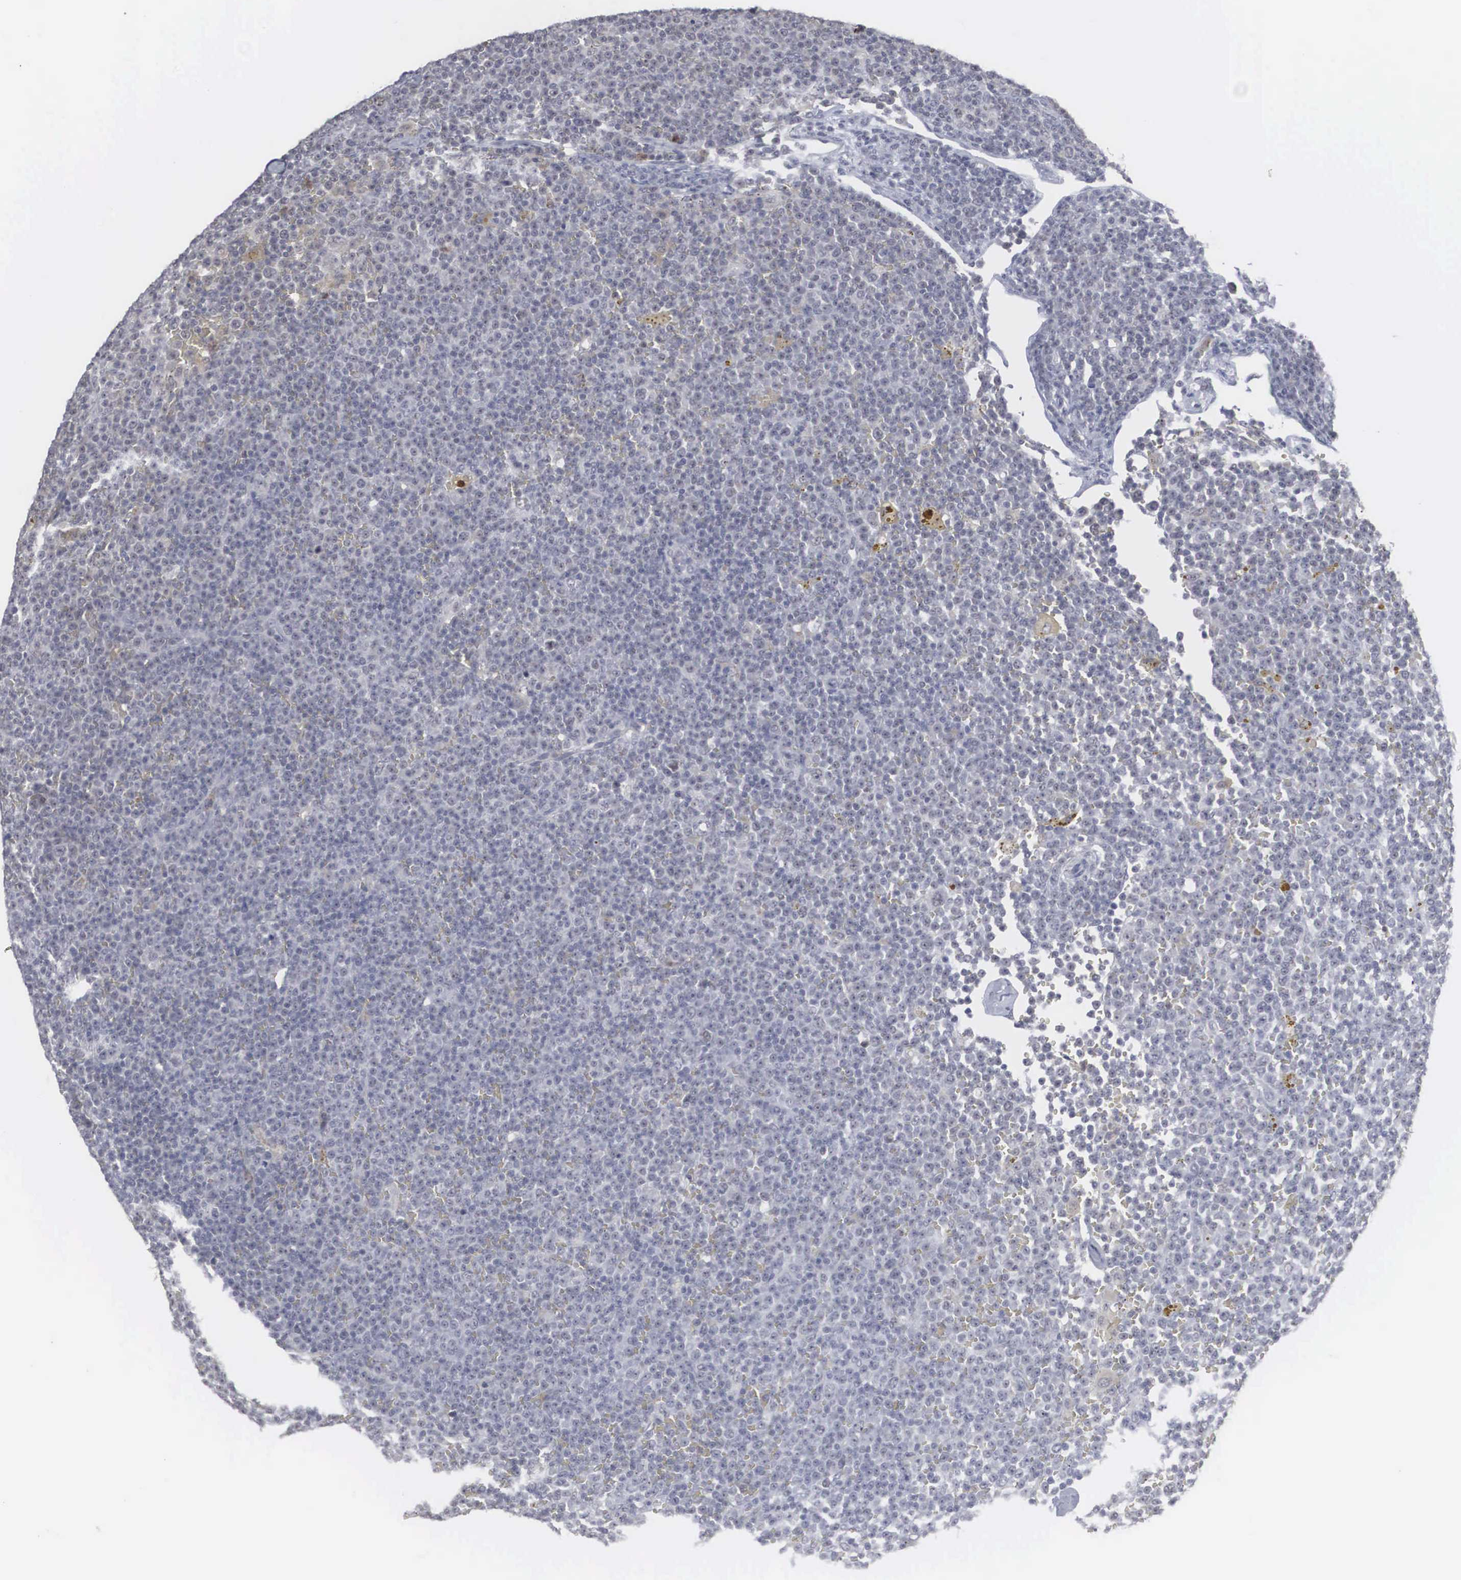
{"staining": {"intensity": "negative", "quantity": "none", "location": "none"}, "tissue": "lymphoma", "cell_type": "Tumor cells", "image_type": "cancer", "snomed": [{"axis": "morphology", "description": "Malignant lymphoma, non-Hodgkin's type, Low grade"}, {"axis": "topography", "description": "Lymph node"}], "caption": "Malignant lymphoma, non-Hodgkin's type (low-grade) was stained to show a protein in brown. There is no significant expression in tumor cells.", "gene": "AUTS2", "patient": {"sex": "male", "age": 50}}